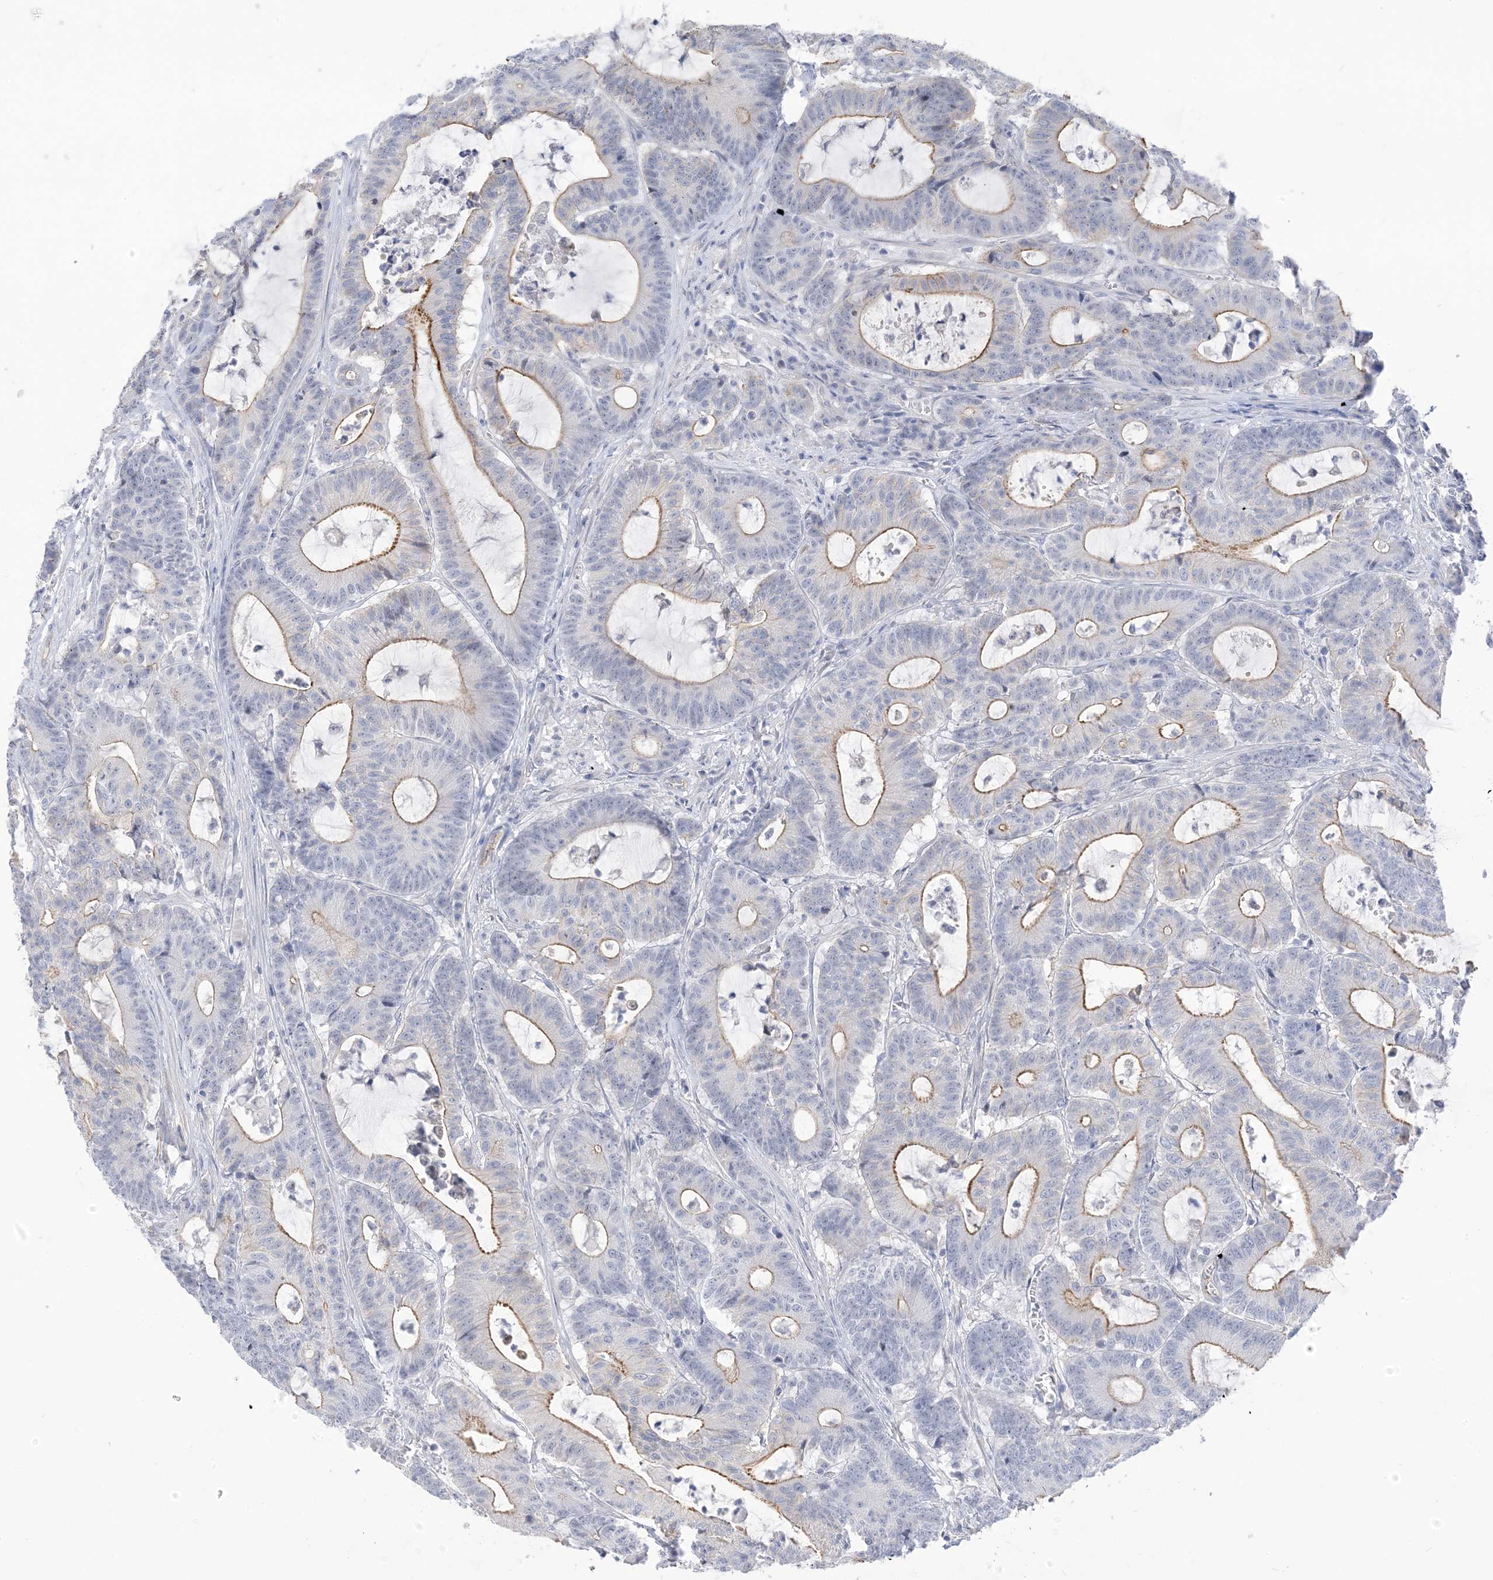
{"staining": {"intensity": "moderate", "quantity": "25%-75%", "location": "cytoplasmic/membranous"}, "tissue": "colorectal cancer", "cell_type": "Tumor cells", "image_type": "cancer", "snomed": [{"axis": "morphology", "description": "Adenocarcinoma, NOS"}, {"axis": "topography", "description": "Colon"}], "caption": "Human adenocarcinoma (colorectal) stained for a protein (brown) shows moderate cytoplasmic/membranous positive staining in approximately 25%-75% of tumor cells.", "gene": "IL36B", "patient": {"sex": "female", "age": 84}}